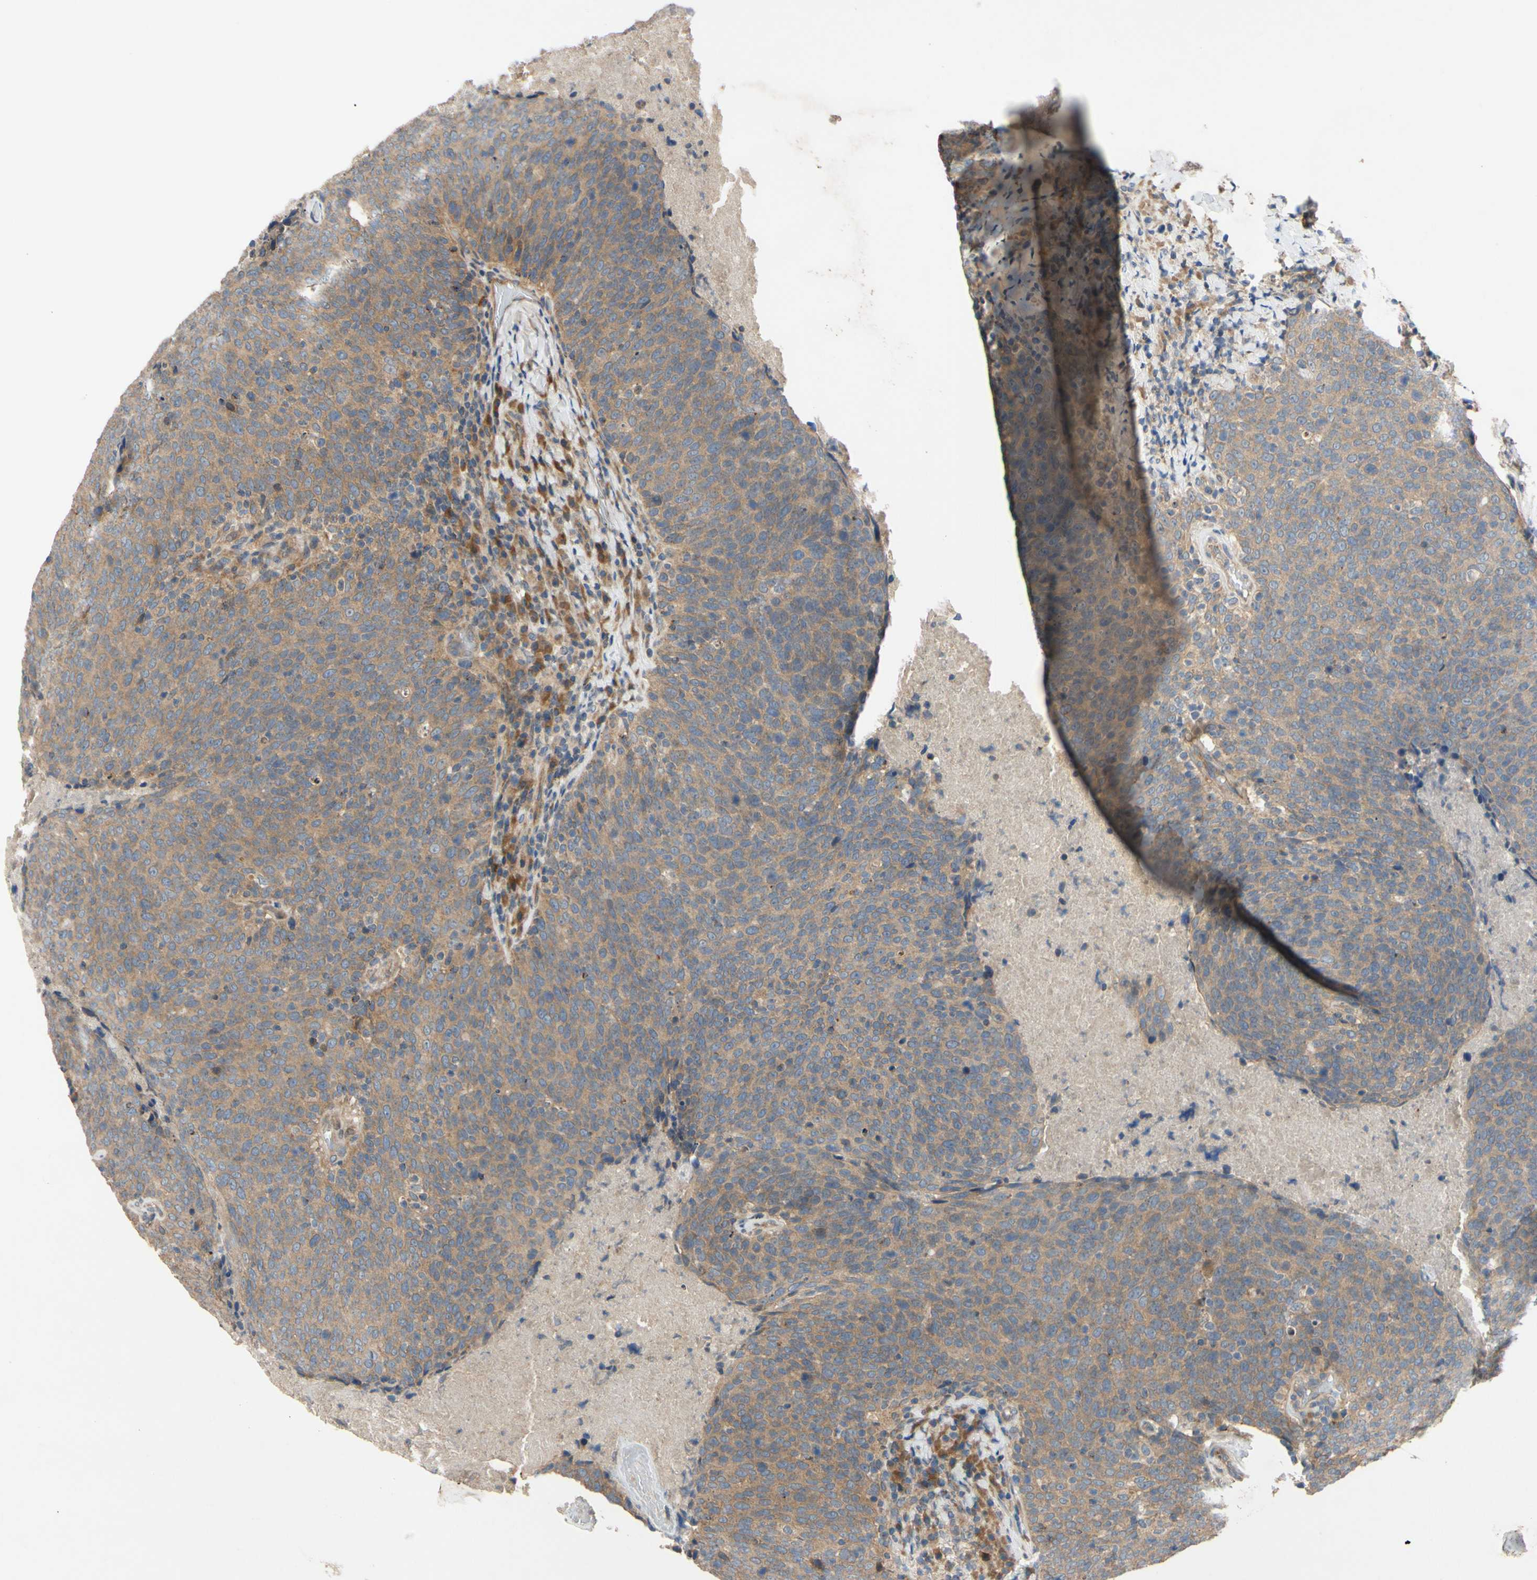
{"staining": {"intensity": "moderate", "quantity": ">75%", "location": "cytoplasmic/membranous"}, "tissue": "head and neck cancer", "cell_type": "Tumor cells", "image_type": "cancer", "snomed": [{"axis": "morphology", "description": "Squamous cell carcinoma, NOS"}, {"axis": "morphology", "description": "Squamous cell carcinoma, metastatic, NOS"}, {"axis": "topography", "description": "Lymph node"}, {"axis": "topography", "description": "Head-Neck"}], "caption": "Head and neck cancer (metastatic squamous cell carcinoma) stained for a protein reveals moderate cytoplasmic/membranous positivity in tumor cells.", "gene": "MBTPS2", "patient": {"sex": "male", "age": 62}}